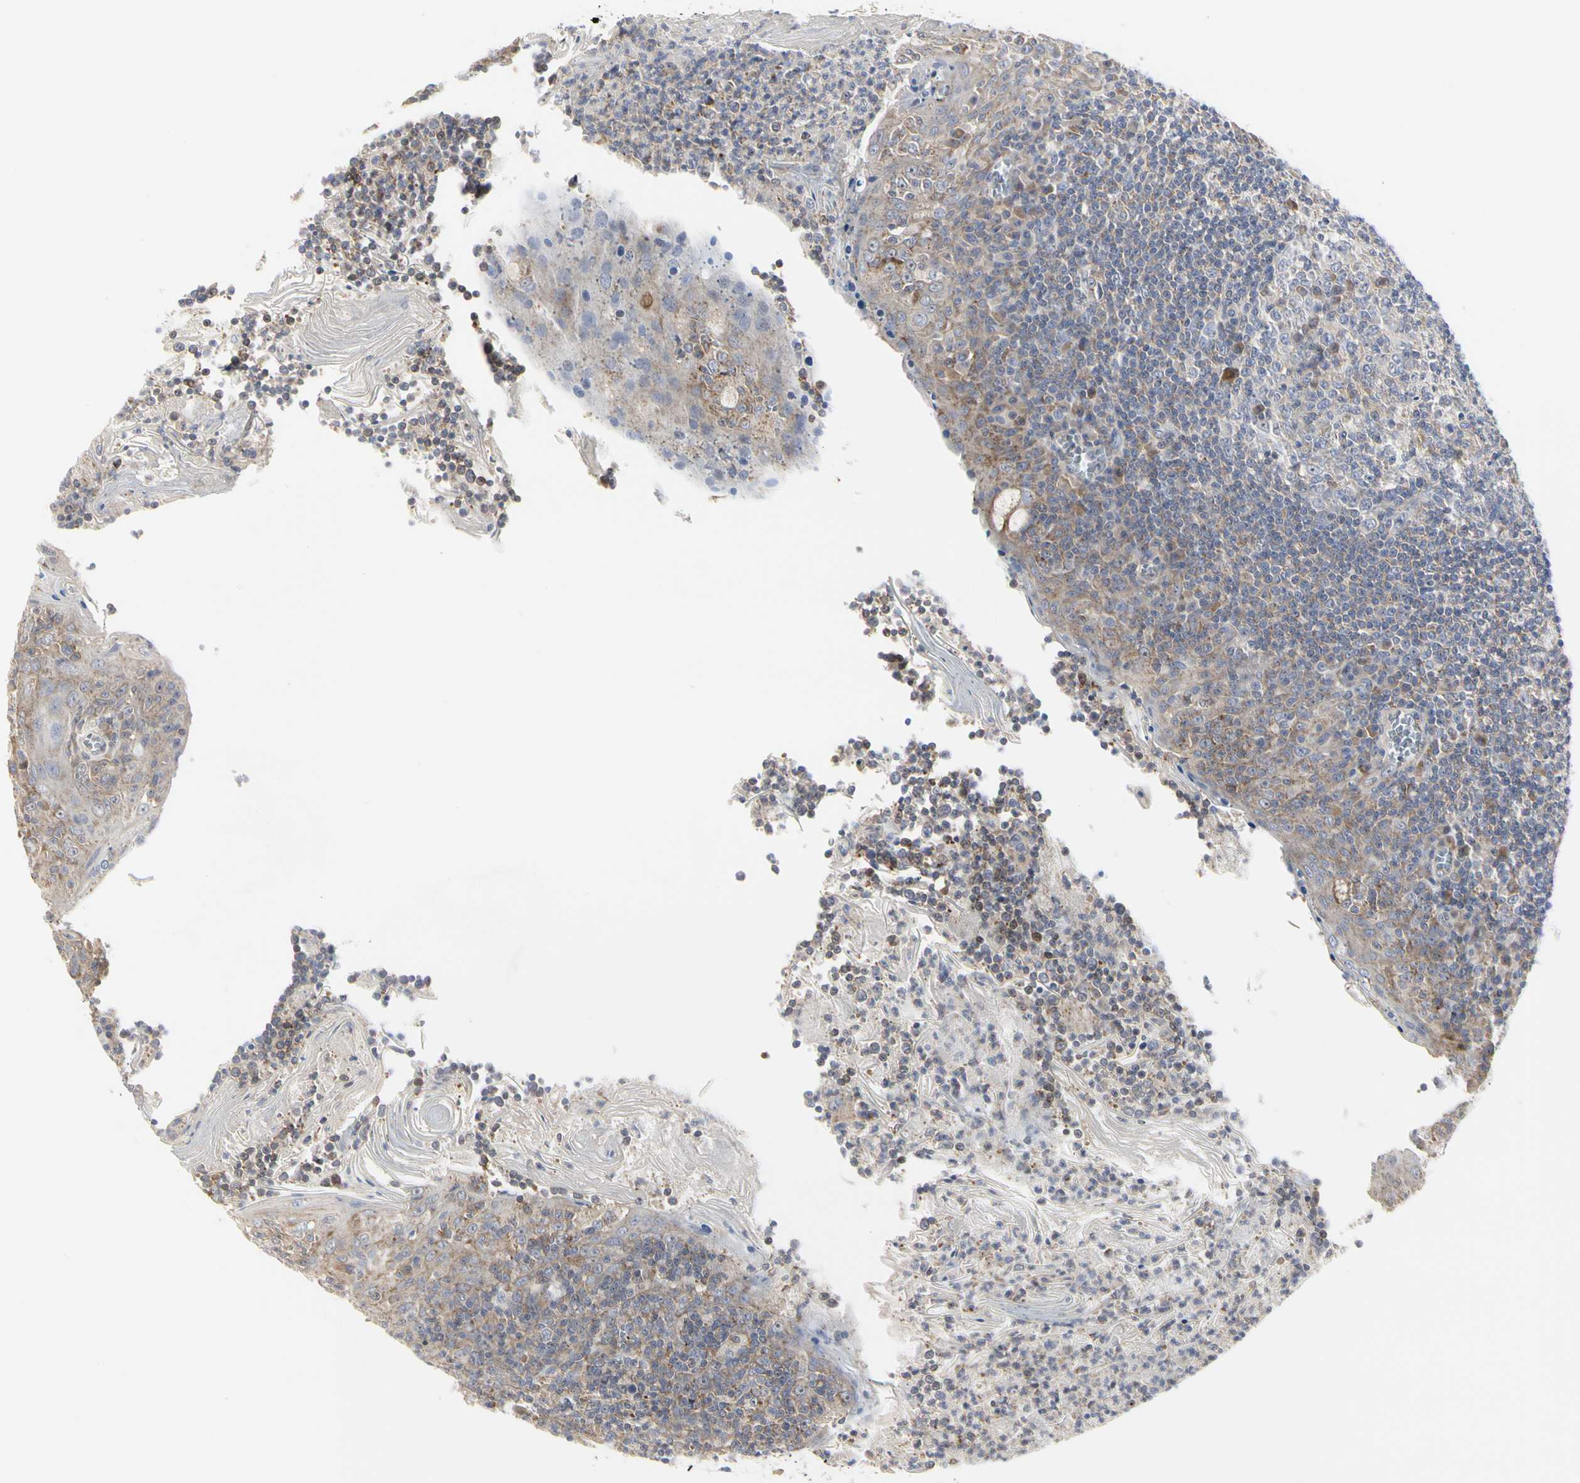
{"staining": {"intensity": "weak", "quantity": "25%-75%", "location": "cytoplasmic/membranous"}, "tissue": "tonsil", "cell_type": "Germinal center cells", "image_type": "normal", "snomed": [{"axis": "morphology", "description": "Normal tissue, NOS"}, {"axis": "topography", "description": "Tonsil"}], "caption": "This histopathology image reveals normal tonsil stained with IHC to label a protein in brown. The cytoplasmic/membranous of germinal center cells show weak positivity for the protein. Nuclei are counter-stained blue.", "gene": "SHANK2", "patient": {"sex": "male", "age": 31}}